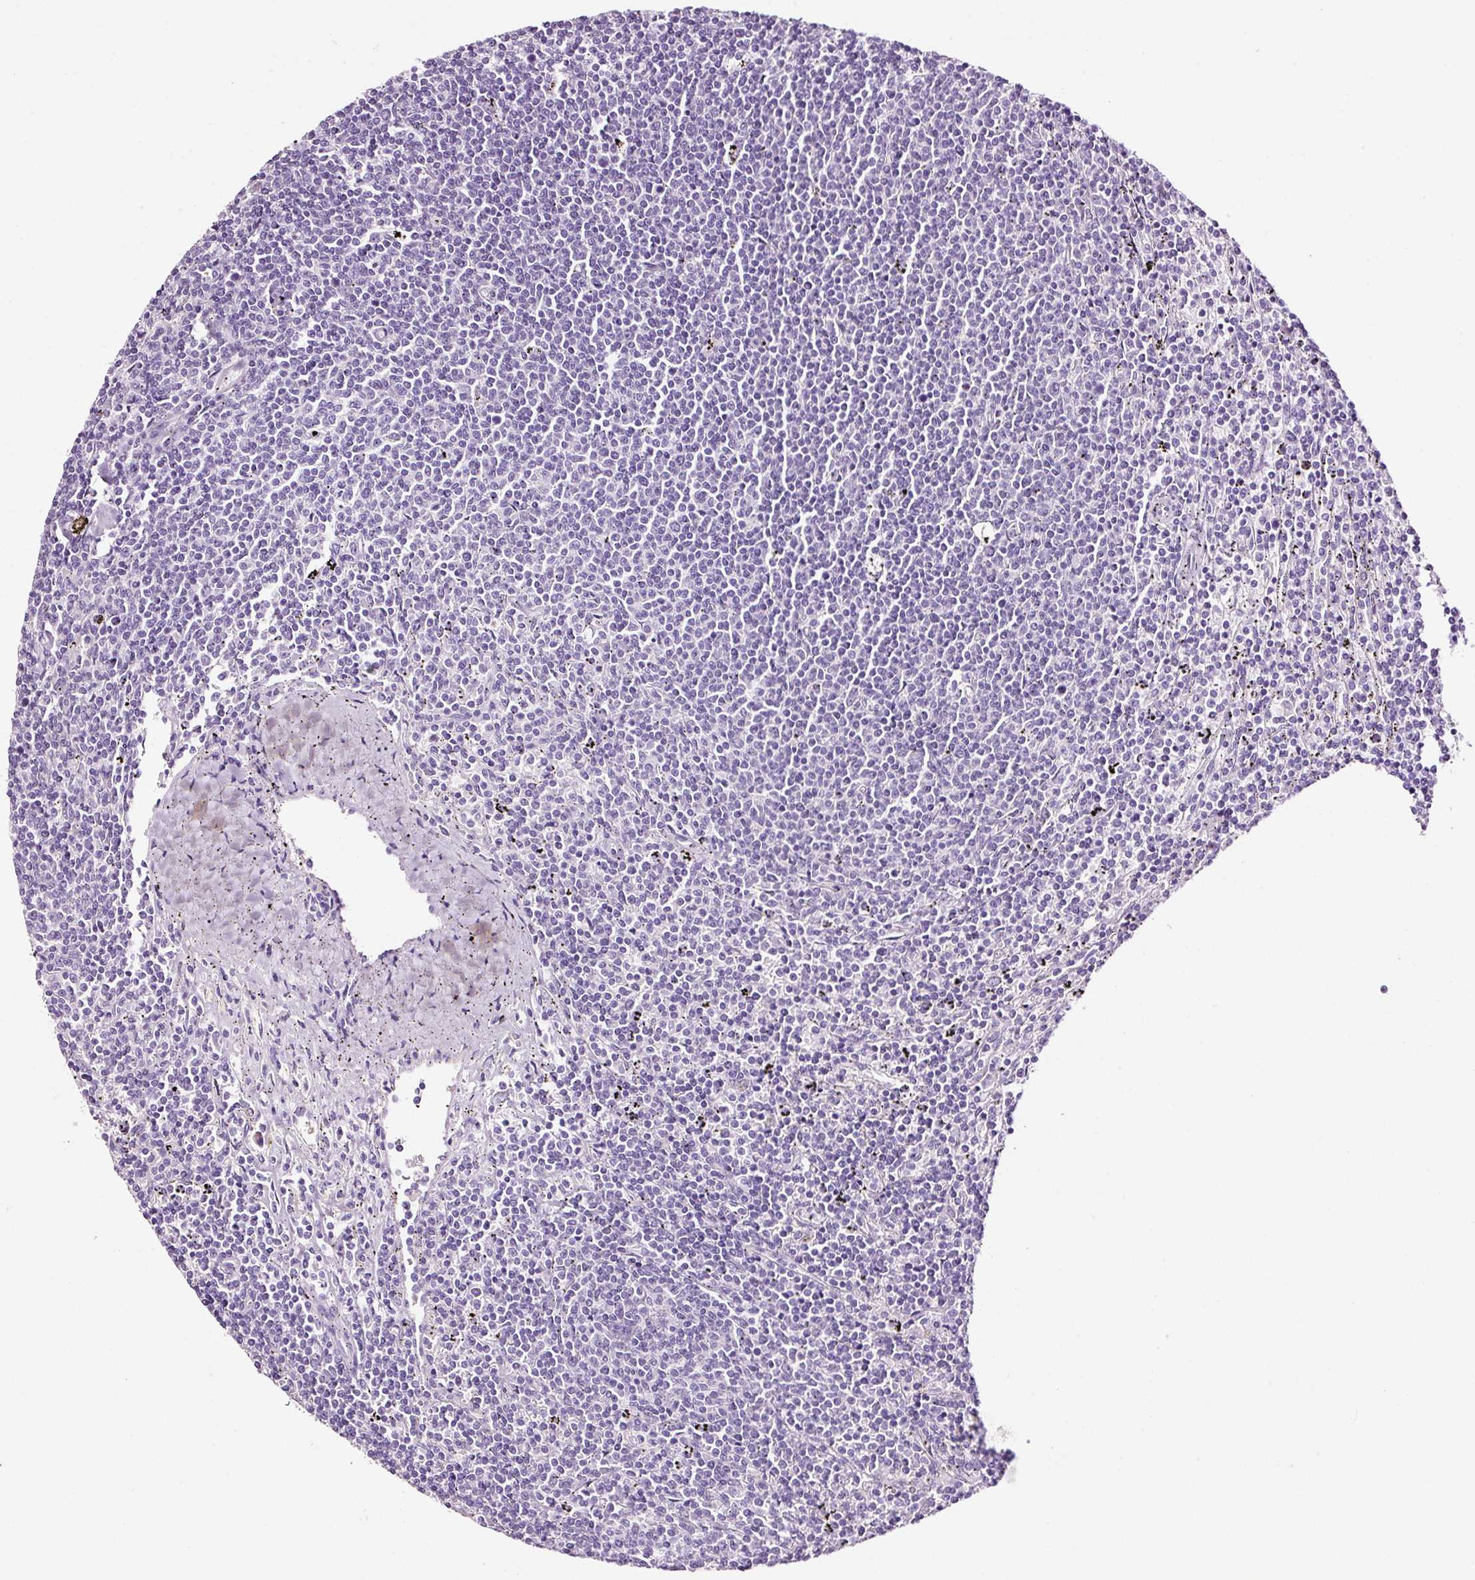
{"staining": {"intensity": "negative", "quantity": "none", "location": "none"}, "tissue": "lymphoma", "cell_type": "Tumor cells", "image_type": "cancer", "snomed": [{"axis": "morphology", "description": "Malignant lymphoma, non-Hodgkin's type, Low grade"}, {"axis": "topography", "description": "Spleen"}], "caption": "IHC of human malignant lymphoma, non-Hodgkin's type (low-grade) exhibits no positivity in tumor cells.", "gene": "RTF2", "patient": {"sex": "female", "age": 50}}